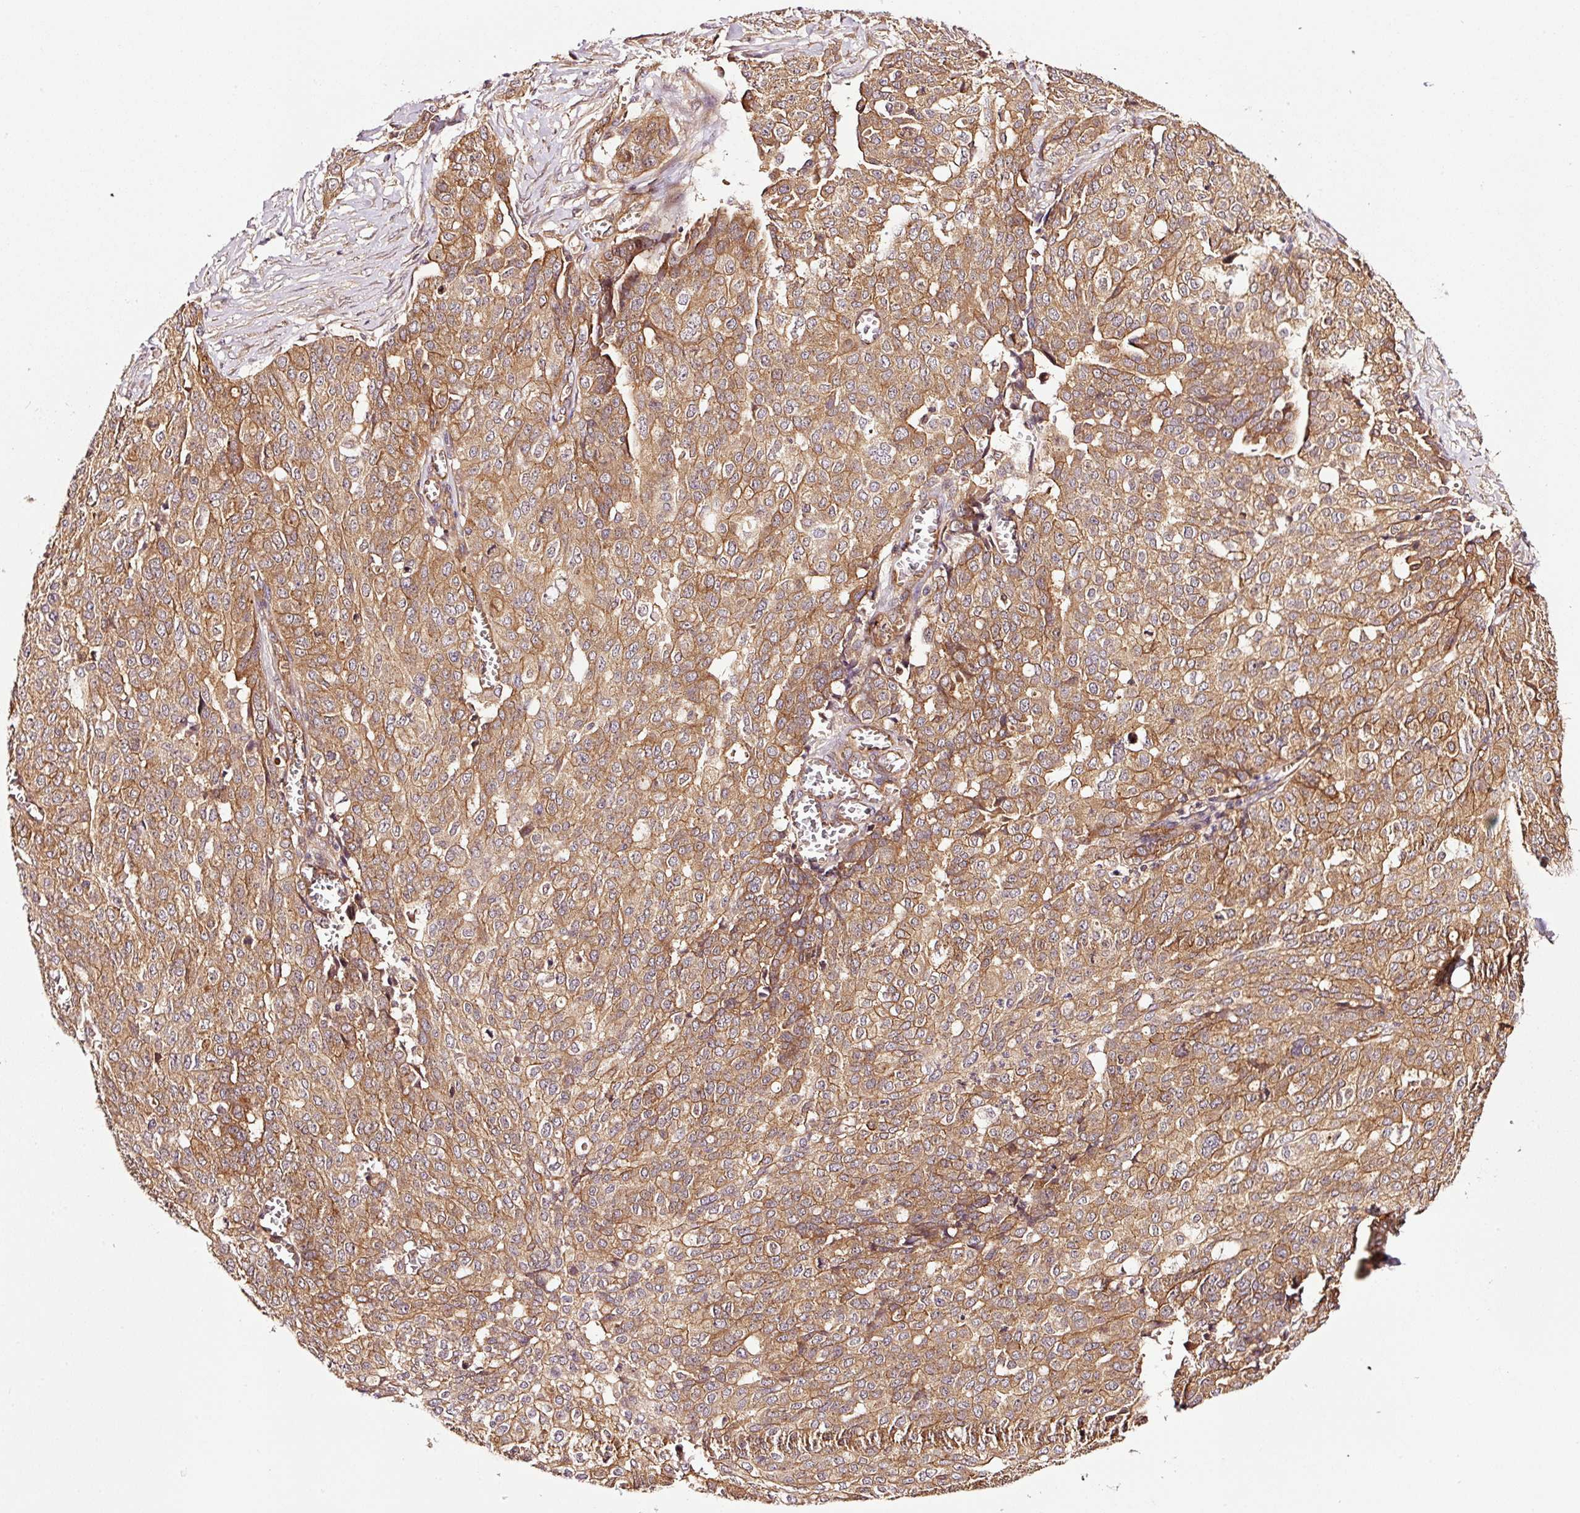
{"staining": {"intensity": "moderate", "quantity": ">75%", "location": "cytoplasmic/membranous"}, "tissue": "ovarian cancer", "cell_type": "Tumor cells", "image_type": "cancer", "snomed": [{"axis": "morphology", "description": "Cystadenocarcinoma, serous, NOS"}, {"axis": "topography", "description": "Soft tissue"}, {"axis": "topography", "description": "Ovary"}], "caption": "Tumor cells reveal medium levels of moderate cytoplasmic/membranous expression in approximately >75% of cells in serous cystadenocarcinoma (ovarian). The staining is performed using DAB (3,3'-diaminobenzidine) brown chromogen to label protein expression. The nuclei are counter-stained blue using hematoxylin.", "gene": "METAP1", "patient": {"sex": "female", "age": 57}}